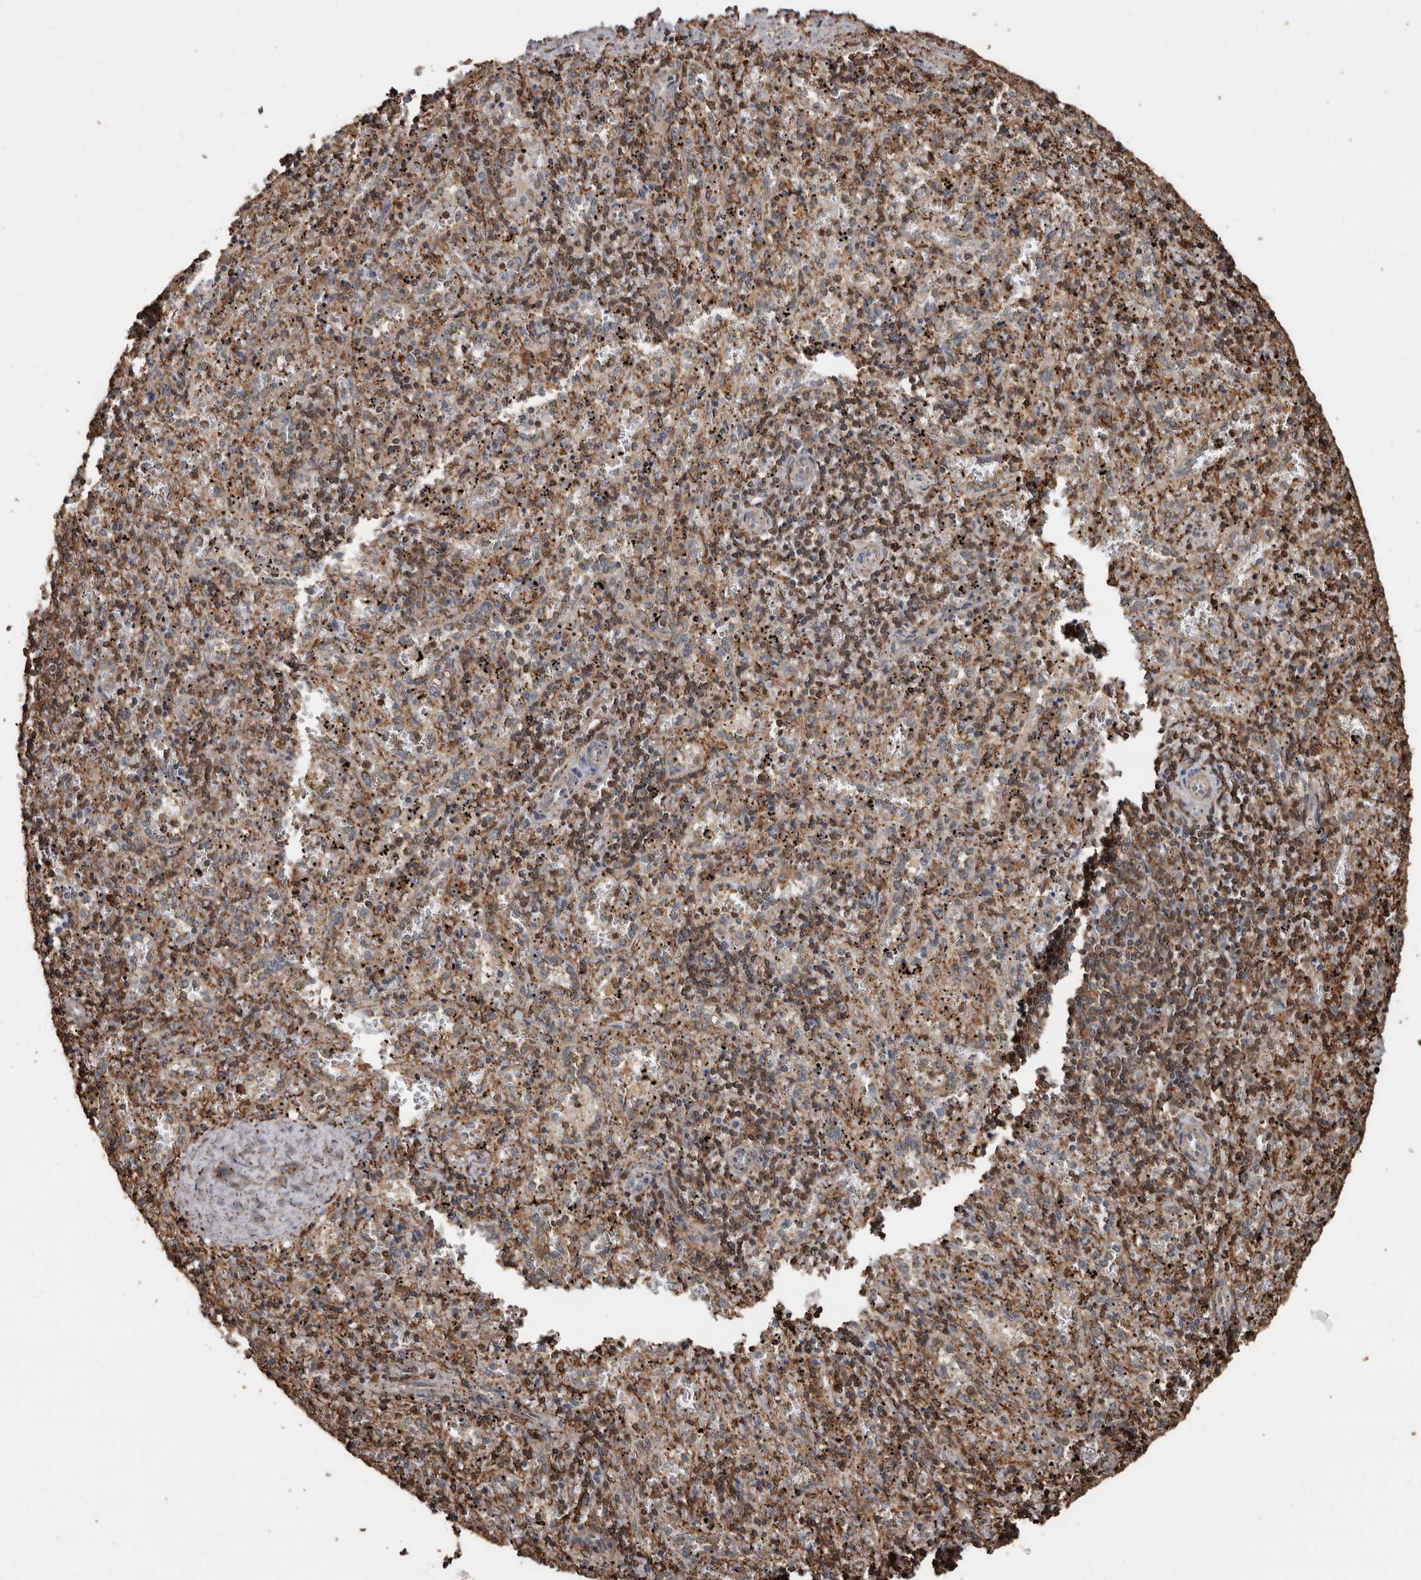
{"staining": {"intensity": "moderate", "quantity": ">75%", "location": "cytoplasmic/membranous"}, "tissue": "spleen", "cell_type": "Cells in red pulp", "image_type": "normal", "snomed": [{"axis": "morphology", "description": "Normal tissue, NOS"}, {"axis": "topography", "description": "Spleen"}], "caption": "Moderate cytoplasmic/membranous protein expression is seen in approximately >75% of cells in red pulp in spleen.", "gene": "GSK3A", "patient": {"sex": "male", "age": 11}}